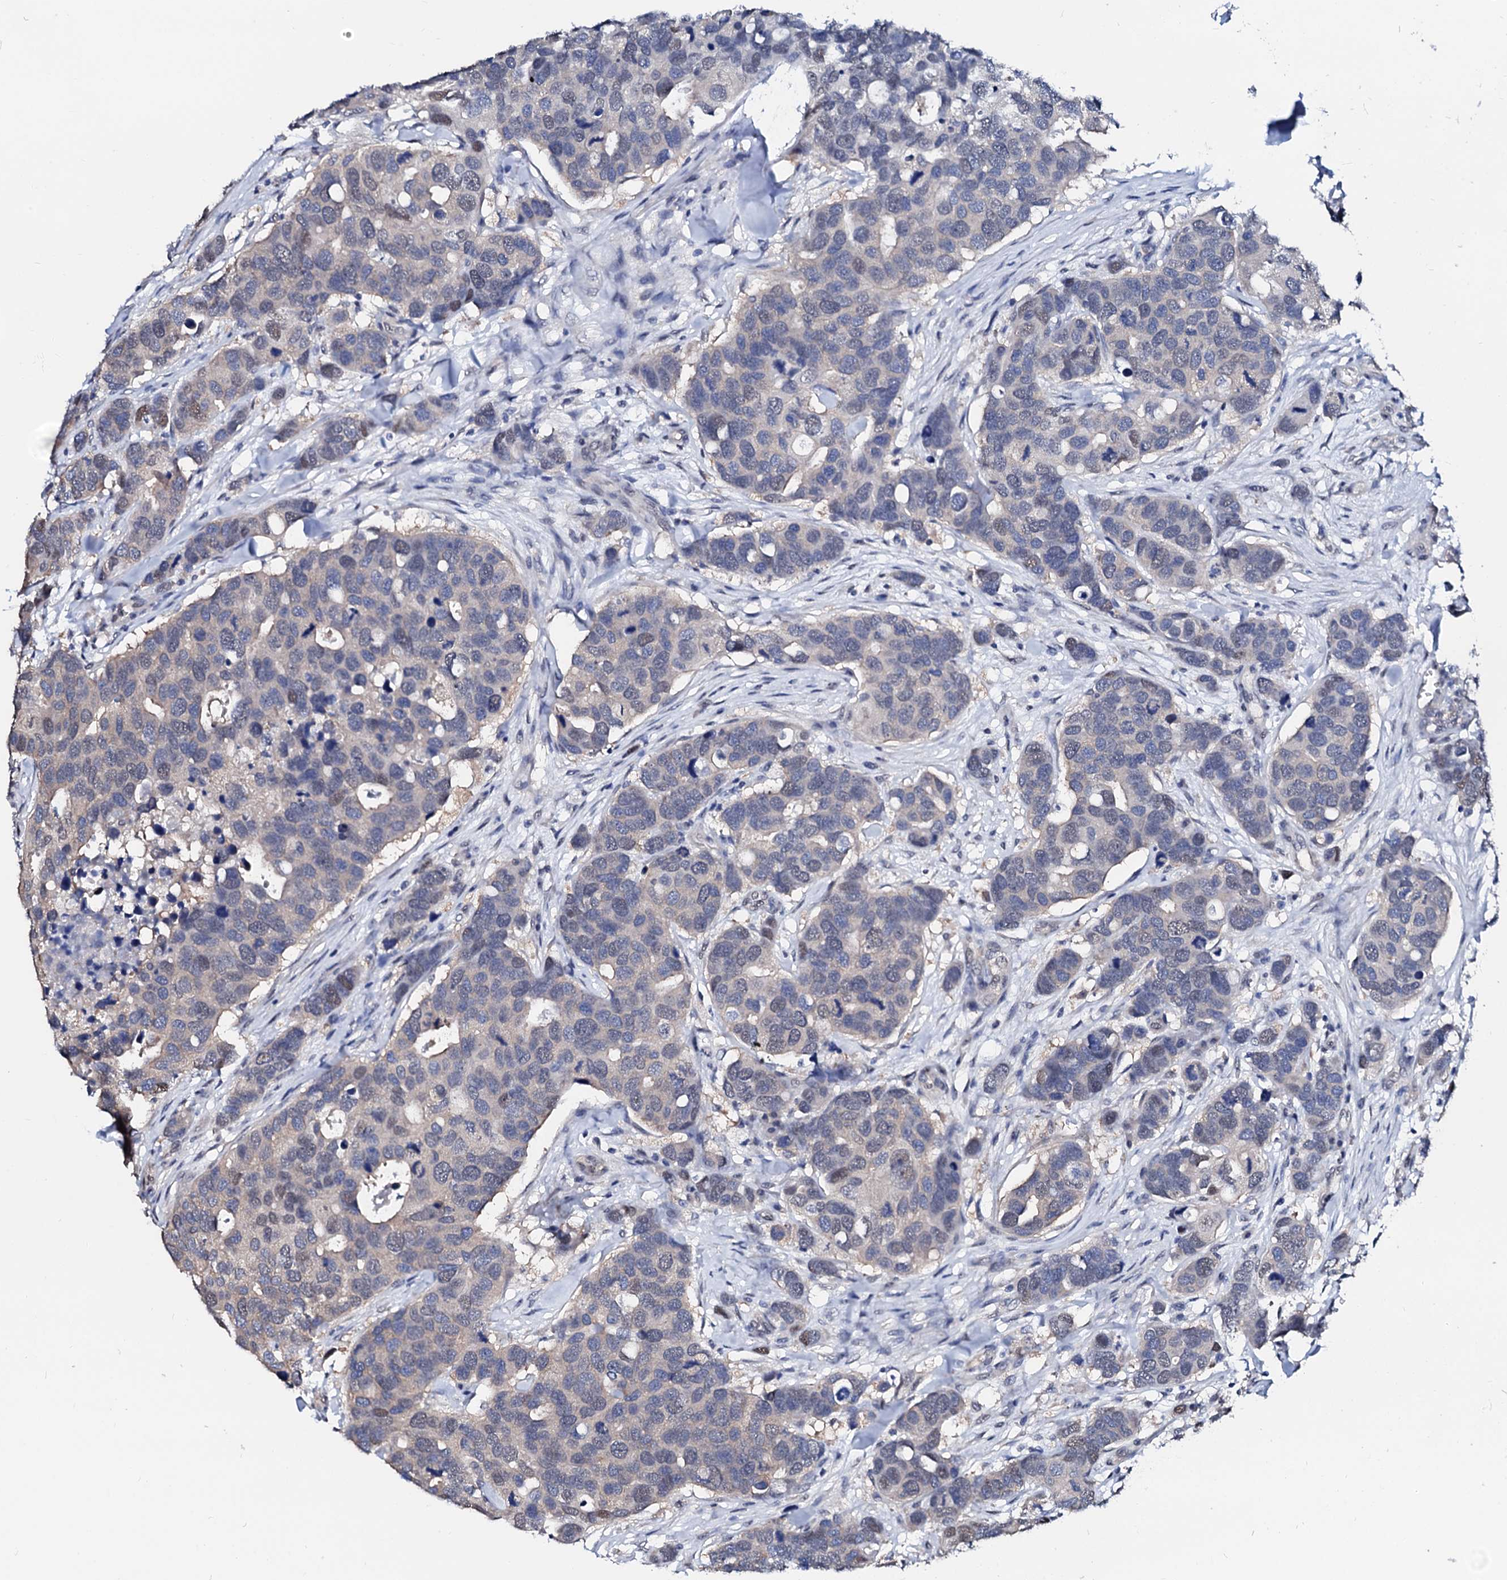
{"staining": {"intensity": "weak", "quantity": "<25%", "location": "cytoplasmic/membranous,nuclear"}, "tissue": "breast cancer", "cell_type": "Tumor cells", "image_type": "cancer", "snomed": [{"axis": "morphology", "description": "Duct carcinoma"}, {"axis": "topography", "description": "Breast"}], "caption": "The photomicrograph displays no significant staining in tumor cells of breast cancer.", "gene": "CSN2", "patient": {"sex": "female", "age": 83}}